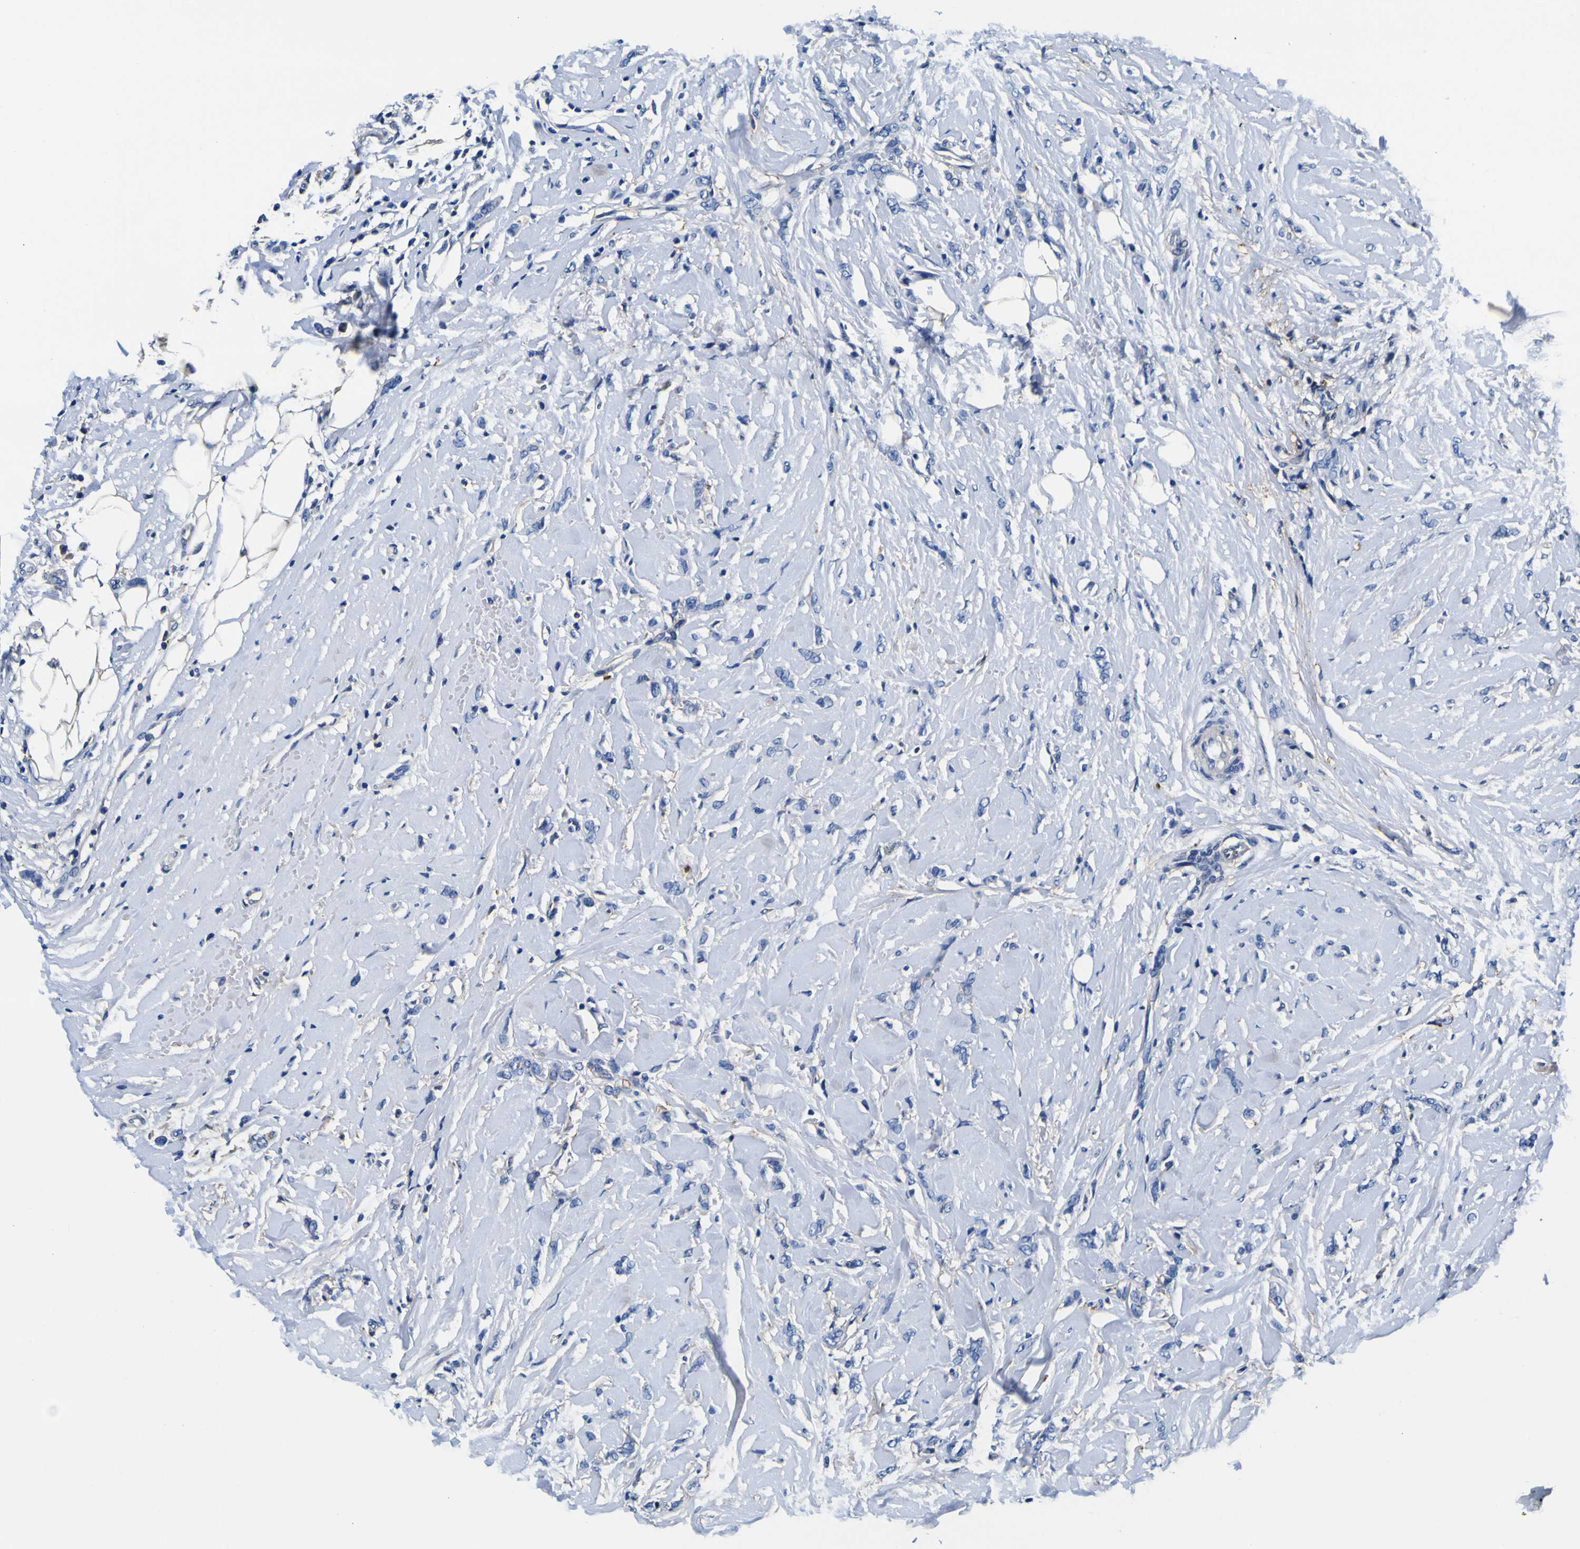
{"staining": {"intensity": "negative", "quantity": "none", "location": "none"}, "tissue": "breast cancer", "cell_type": "Tumor cells", "image_type": "cancer", "snomed": [{"axis": "morphology", "description": "Lobular carcinoma"}, {"axis": "topography", "description": "Skin"}, {"axis": "topography", "description": "Breast"}], "caption": "A high-resolution histopathology image shows immunohistochemistry staining of breast lobular carcinoma, which displays no significant expression in tumor cells. (DAB (3,3'-diaminobenzidine) immunohistochemistry with hematoxylin counter stain).", "gene": "PXDN", "patient": {"sex": "female", "age": 46}}